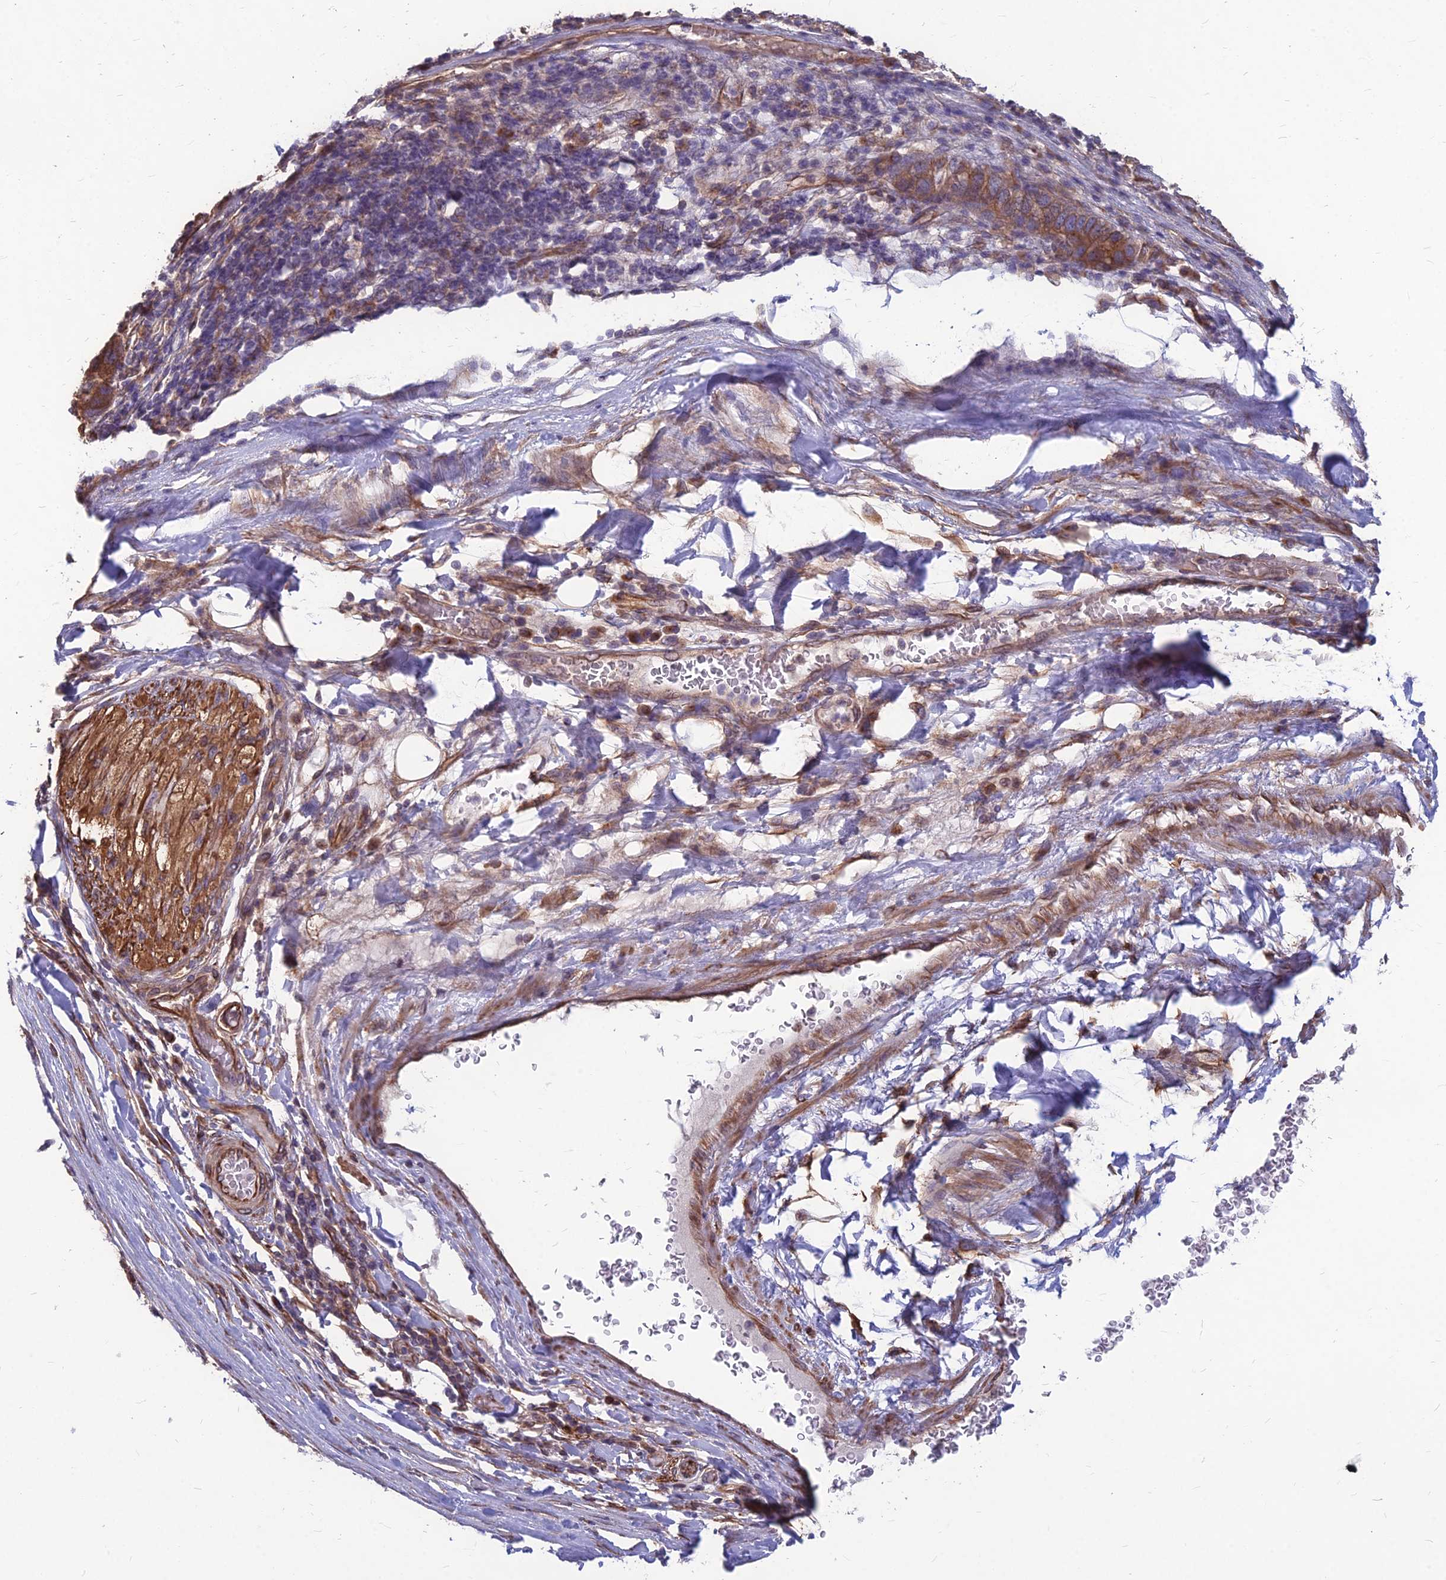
{"staining": {"intensity": "moderate", "quantity": "25%-75%", "location": "cytoplasmic/membranous"}, "tissue": "pancreatic cancer", "cell_type": "Tumor cells", "image_type": "cancer", "snomed": [{"axis": "morphology", "description": "Adenocarcinoma, NOS"}, {"axis": "topography", "description": "Pancreas"}], "caption": "Immunohistochemistry of human pancreatic cancer (adenocarcinoma) demonstrates medium levels of moderate cytoplasmic/membranous expression in about 25%-75% of tumor cells.", "gene": "LSM6", "patient": {"sex": "female", "age": 61}}